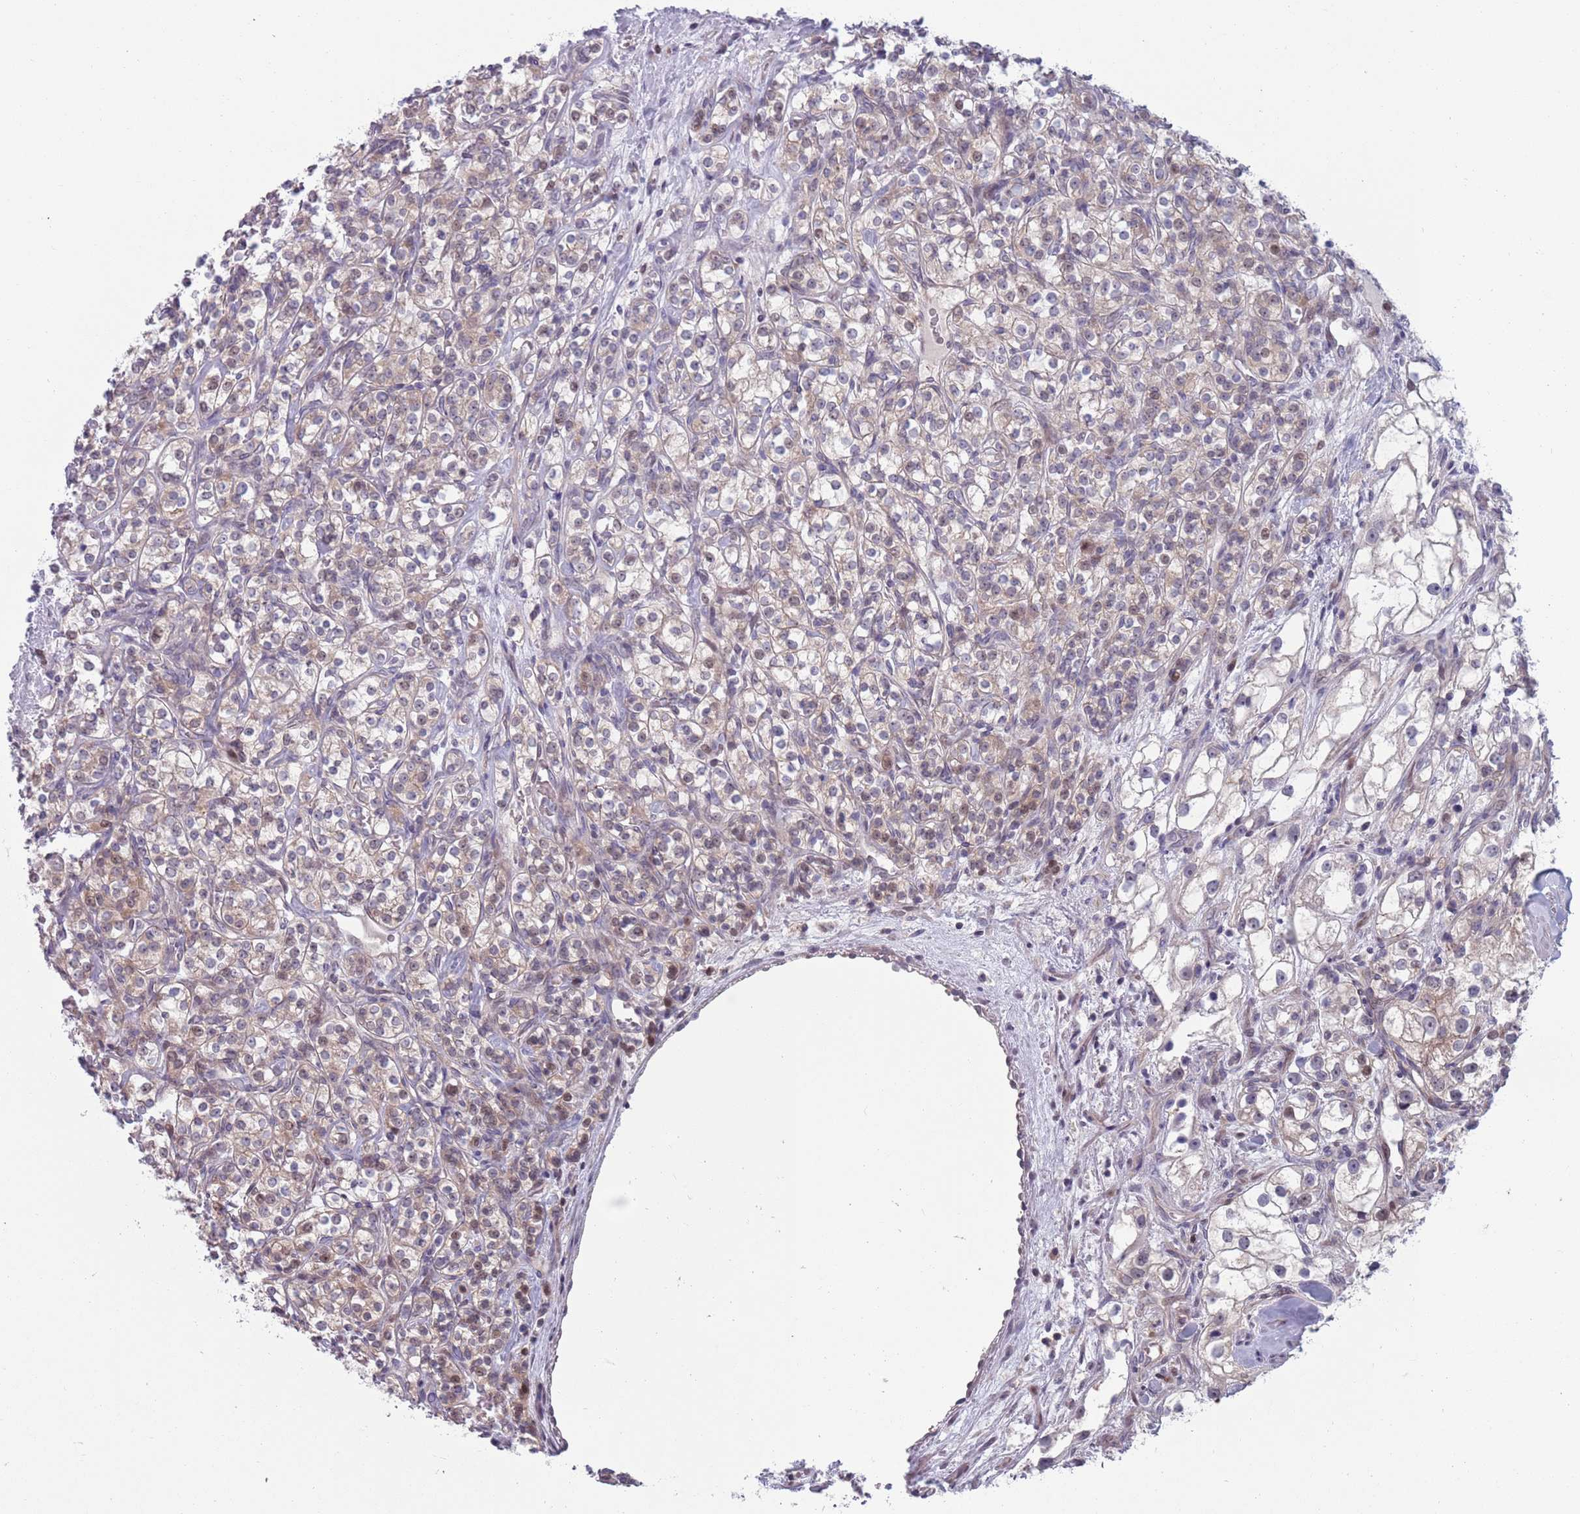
{"staining": {"intensity": "negative", "quantity": "none", "location": "none"}, "tissue": "renal cancer", "cell_type": "Tumor cells", "image_type": "cancer", "snomed": [{"axis": "morphology", "description": "Adenocarcinoma, NOS"}, {"axis": "topography", "description": "Kidney"}], "caption": "Renal cancer (adenocarcinoma) was stained to show a protein in brown. There is no significant staining in tumor cells.", "gene": "CLNS1A", "patient": {"sex": "male", "age": 77}}